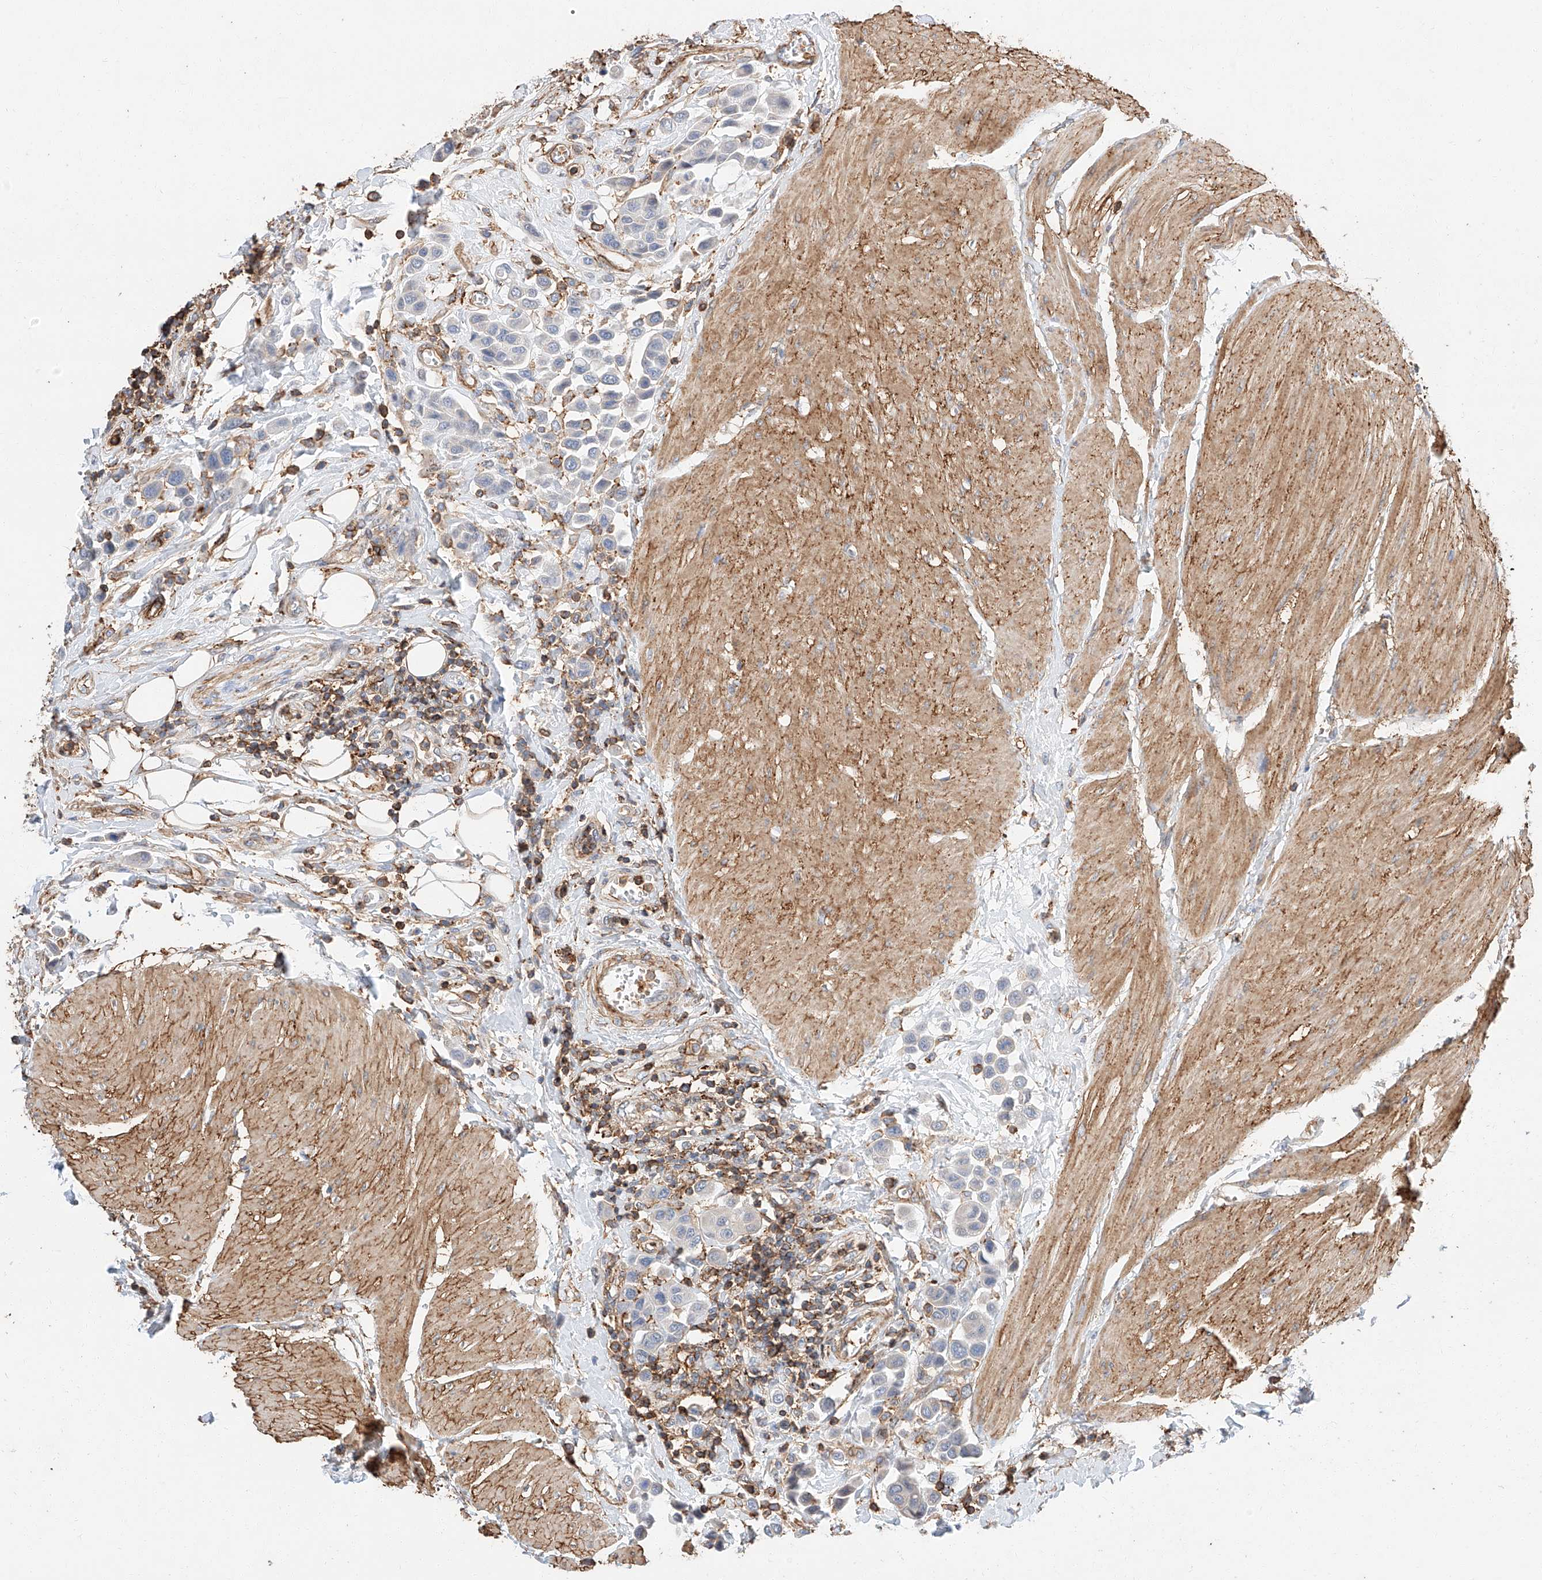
{"staining": {"intensity": "negative", "quantity": "none", "location": "none"}, "tissue": "urothelial cancer", "cell_type": "Tumor cells", "image_type": "cancer", "snomed": [{"axis": "morphology", "description": "Urothelial carcinoma, High grade"}, {"axis": "topography", "description": "Urinary bladder"}], "caption": "This is an immunohistochemistry (IHC) image of high-grade urothelial carcinoma. There is no expression in tumor cells.", "gene": "WFS1", "patient": {"sex": "male", "age": 50}}